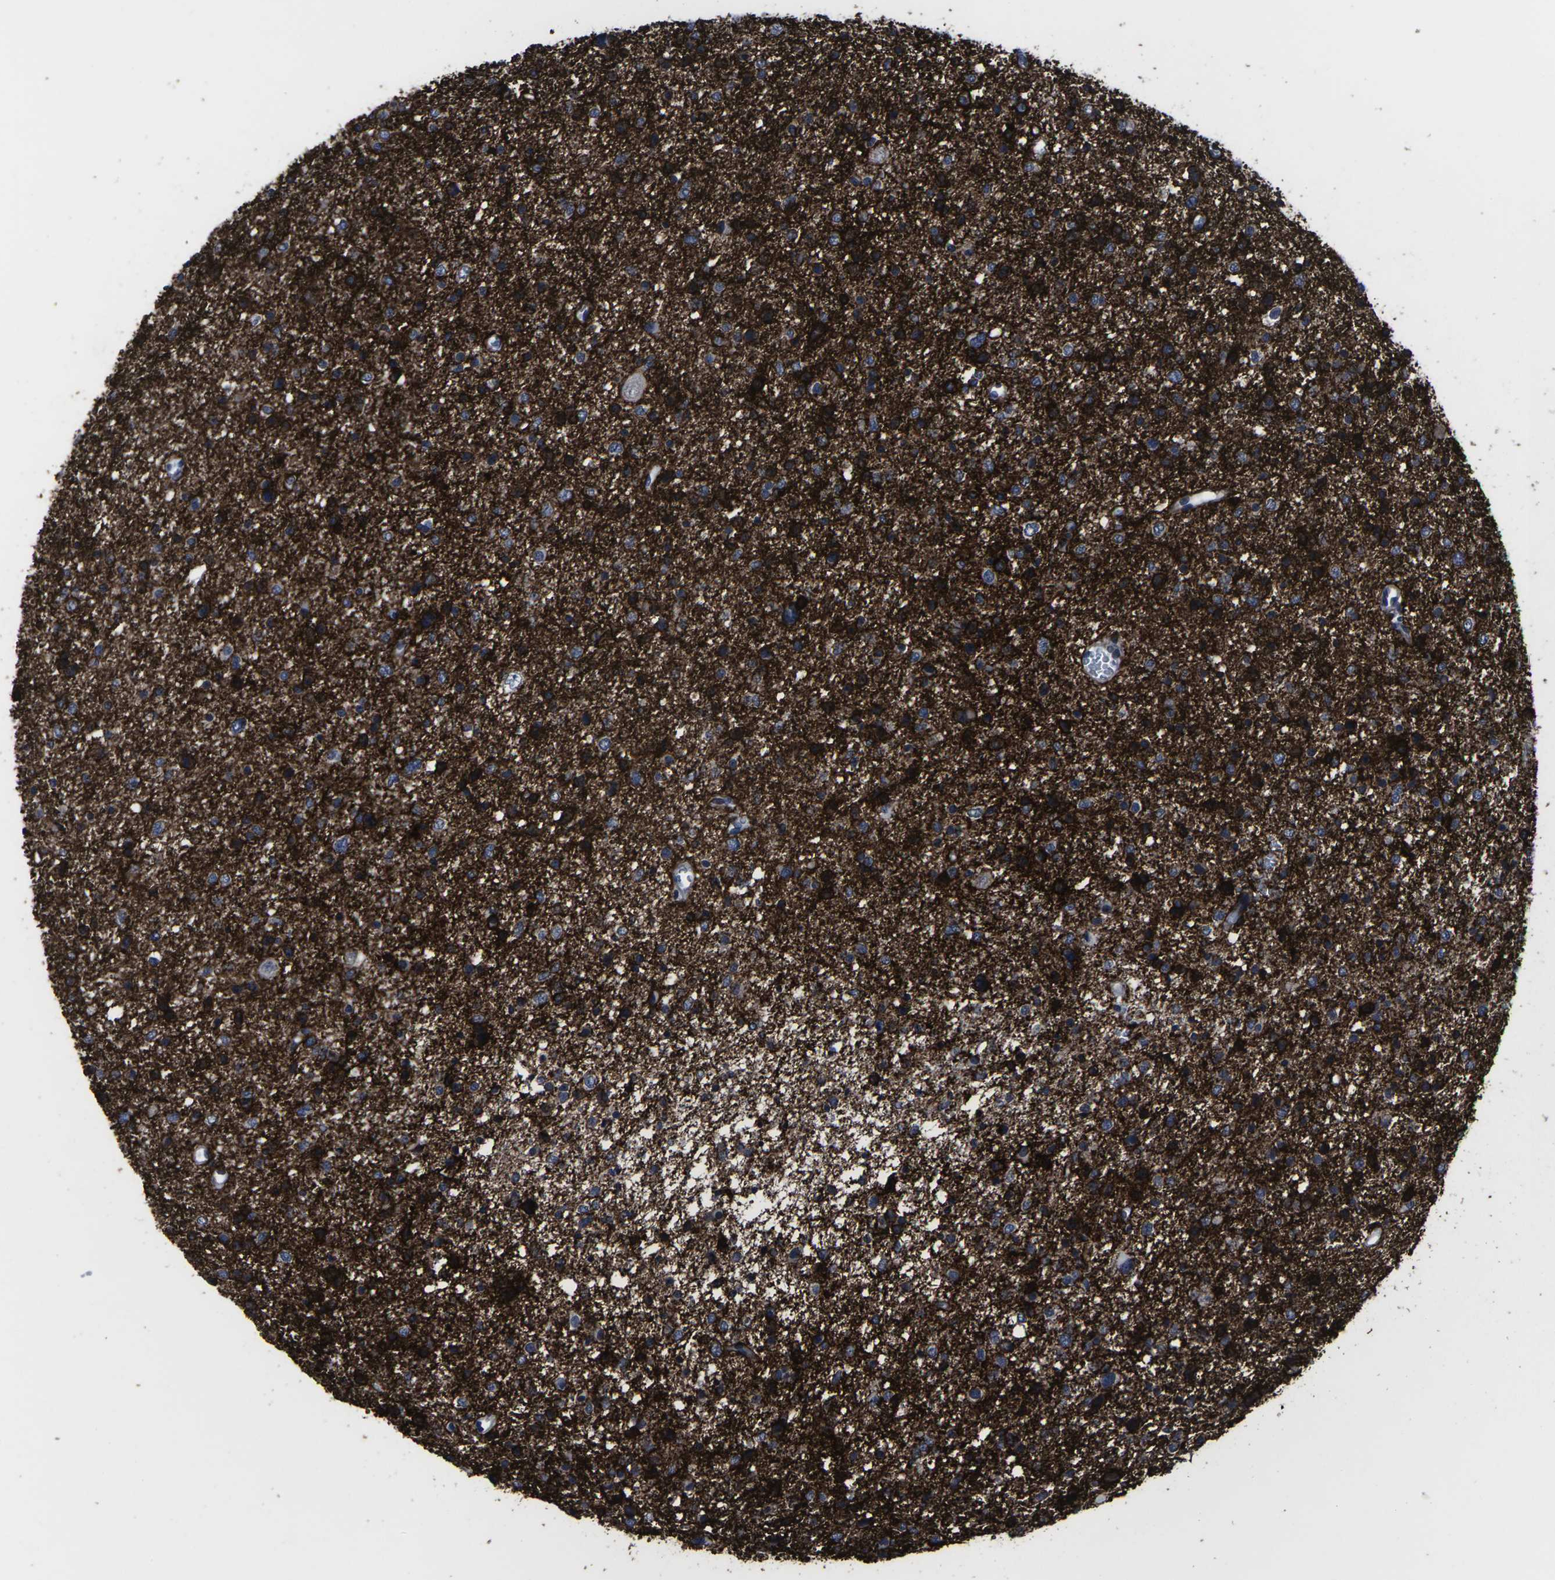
{"staining": {"intensity": "strong", "quantity": "25%-75%", "location": "cytoplasmic/membranous"}, "tissue": "glioma", "cell_type": "Tumor cells", "image_type": "cancer", "snomed": [{"axis": "morphology", "description": "Glioma, malignant, Low grade"}, {"axis": "topography", "description": "Brain"}], "caption": "Immunohistochemistry (IHC) histopathology image of neoplastic tissue: human malignant glioma (low-grade) stained using IHC shows high levels of strong protein expression localized specifically in the cytoplasmic/membranous of tumor cells, appearing as a cytoplasmic/membranous brown color.", "gene": "MSANTD4", "patient": {"sex": "female", "age": 37}}